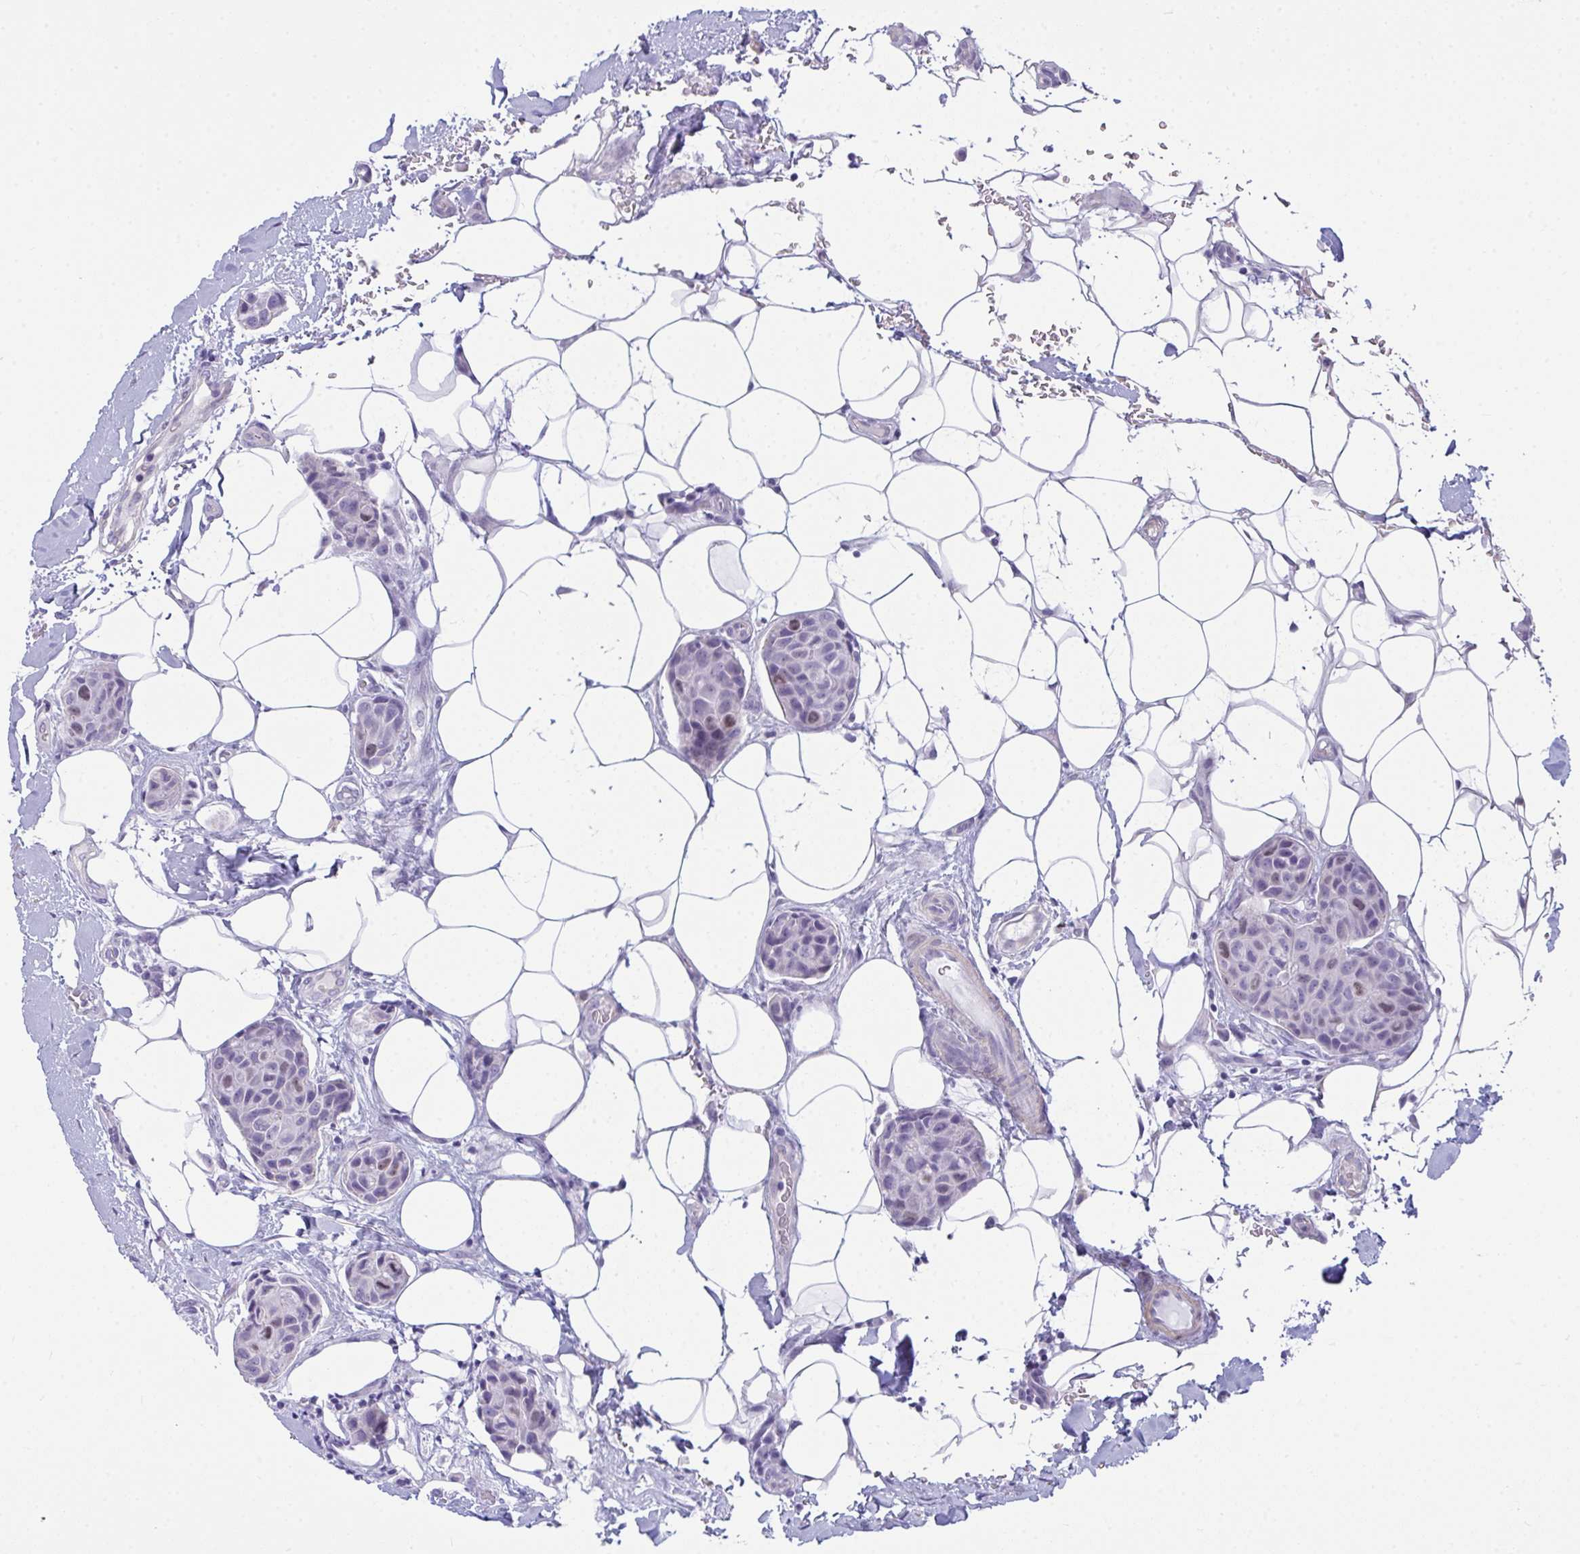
{"staining": {"intensity": "weak", "quantity": "<25%", "location": "nuclear"}, "tissue": "breast cancer", "cell_type": "Tumor cells", "image_type": "cancer", "snomed": [{"axis": "morphology", "description": "Duct carcinoma"}, {"axis": "topography", "description": "Breast"}, {"axis": "topography", "description": "Lymph node"}], "caption": "This is a image of IHC staining of breast intraductal carcinoma, which shows no staining in tumor cells. The staining was performed using DAB (3,3'-diaminobenzidine) to visualize the protein expression in brown, while the nuclei were stained in blue with hematoxylin (Magnification: 20x).", "gene": "SUZ12", "patient": {"sex": "female", "age": 80}}